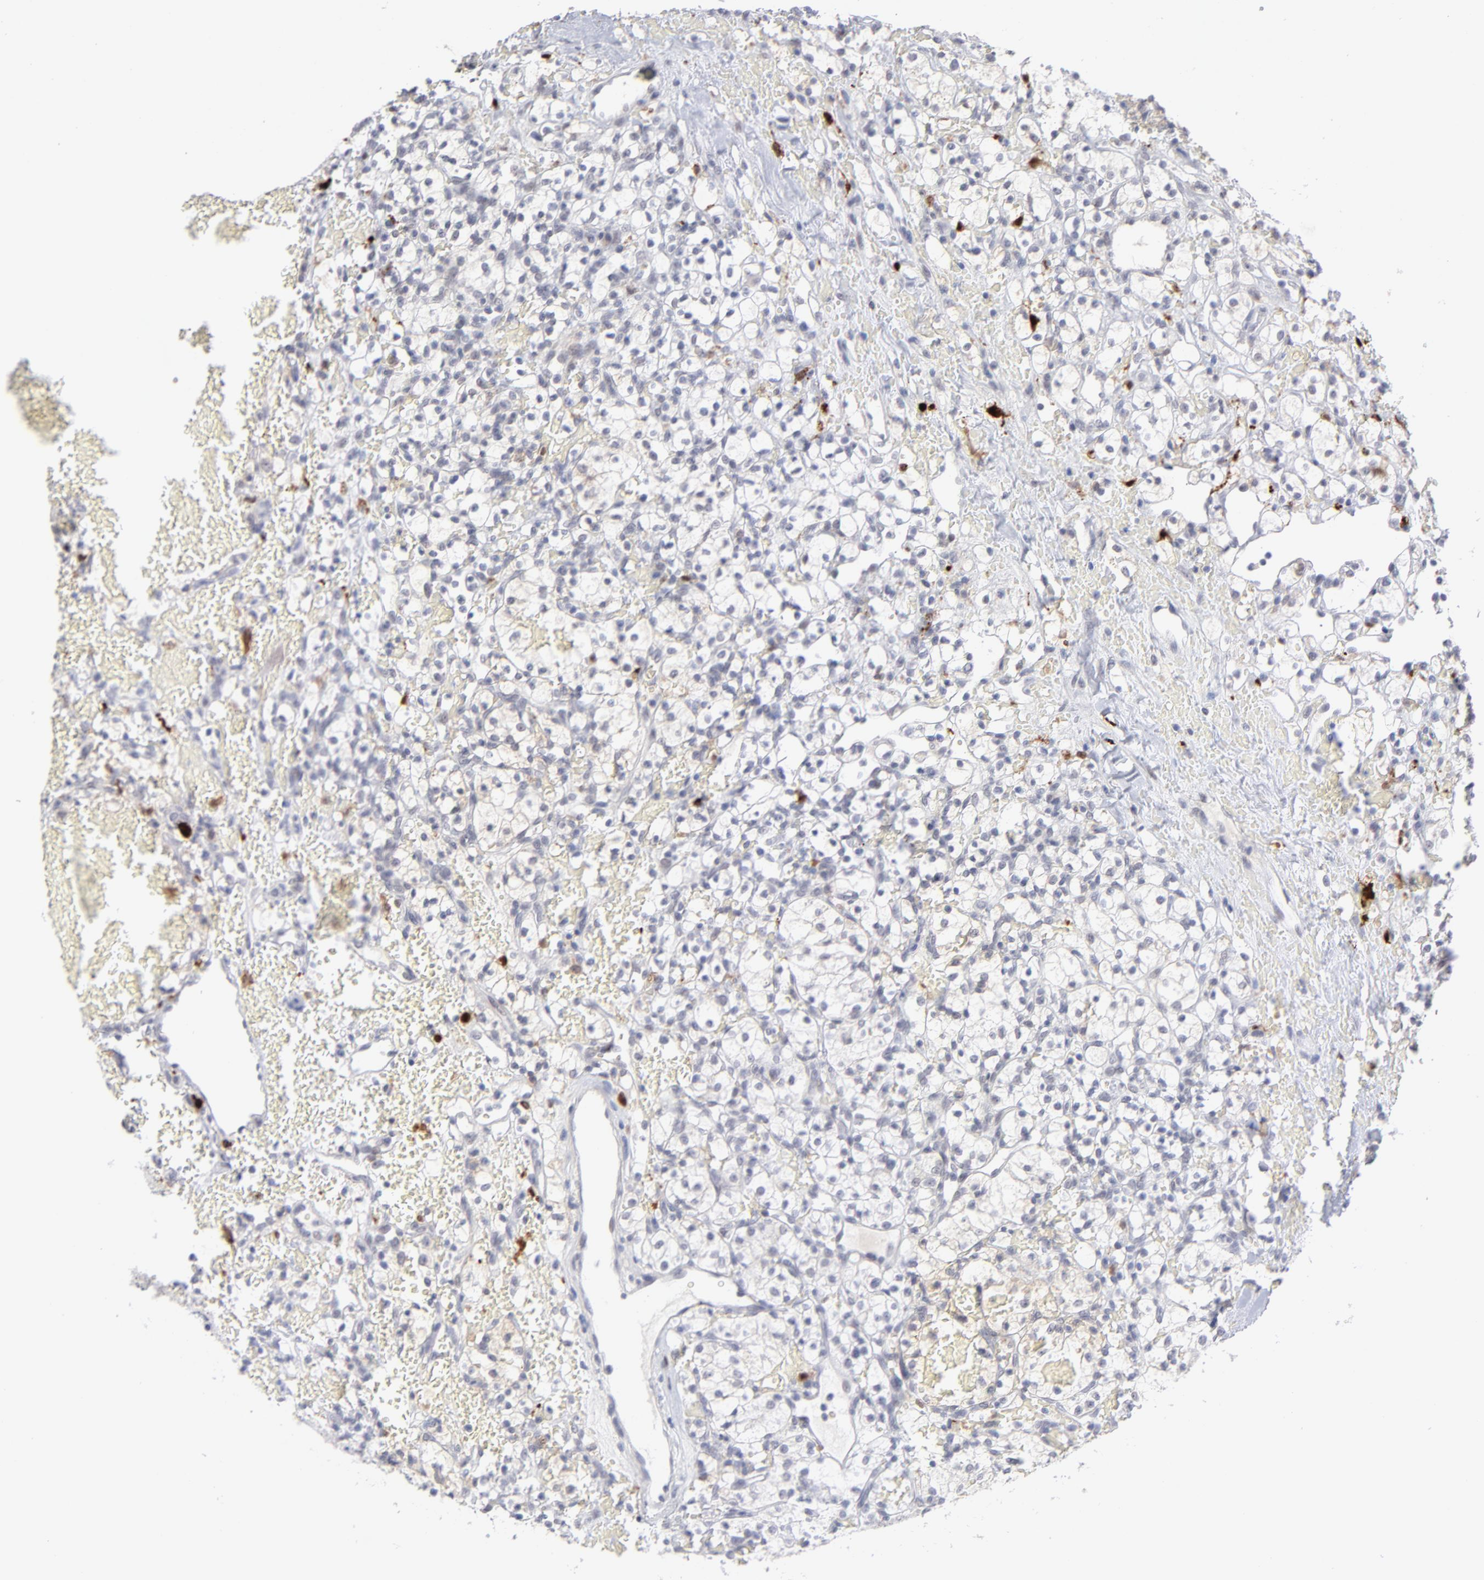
{"staining": {"intensity": "negative", "quantity": "none", "location": "none"}, "tissue": "renal cancer", "cell_type": "Tumor cells", "image_type": "cancer", "snomed": [{"axis": "morphology", "description": "Adenocarcinoma, NOS"}, {"axis": "topography", "description": "Kidney"}], "caption": "Adenocarcinoma (renal) was stained to show a protein in brown. There is no significant expression in tumor cells. (Brightfield microscopy of DAB (3,3'-diaminobenzidine) immunohistochemistry (IHC) at high magnification).", "gene": "CCR2", "patient": {"sex": "female", "age": 60}}